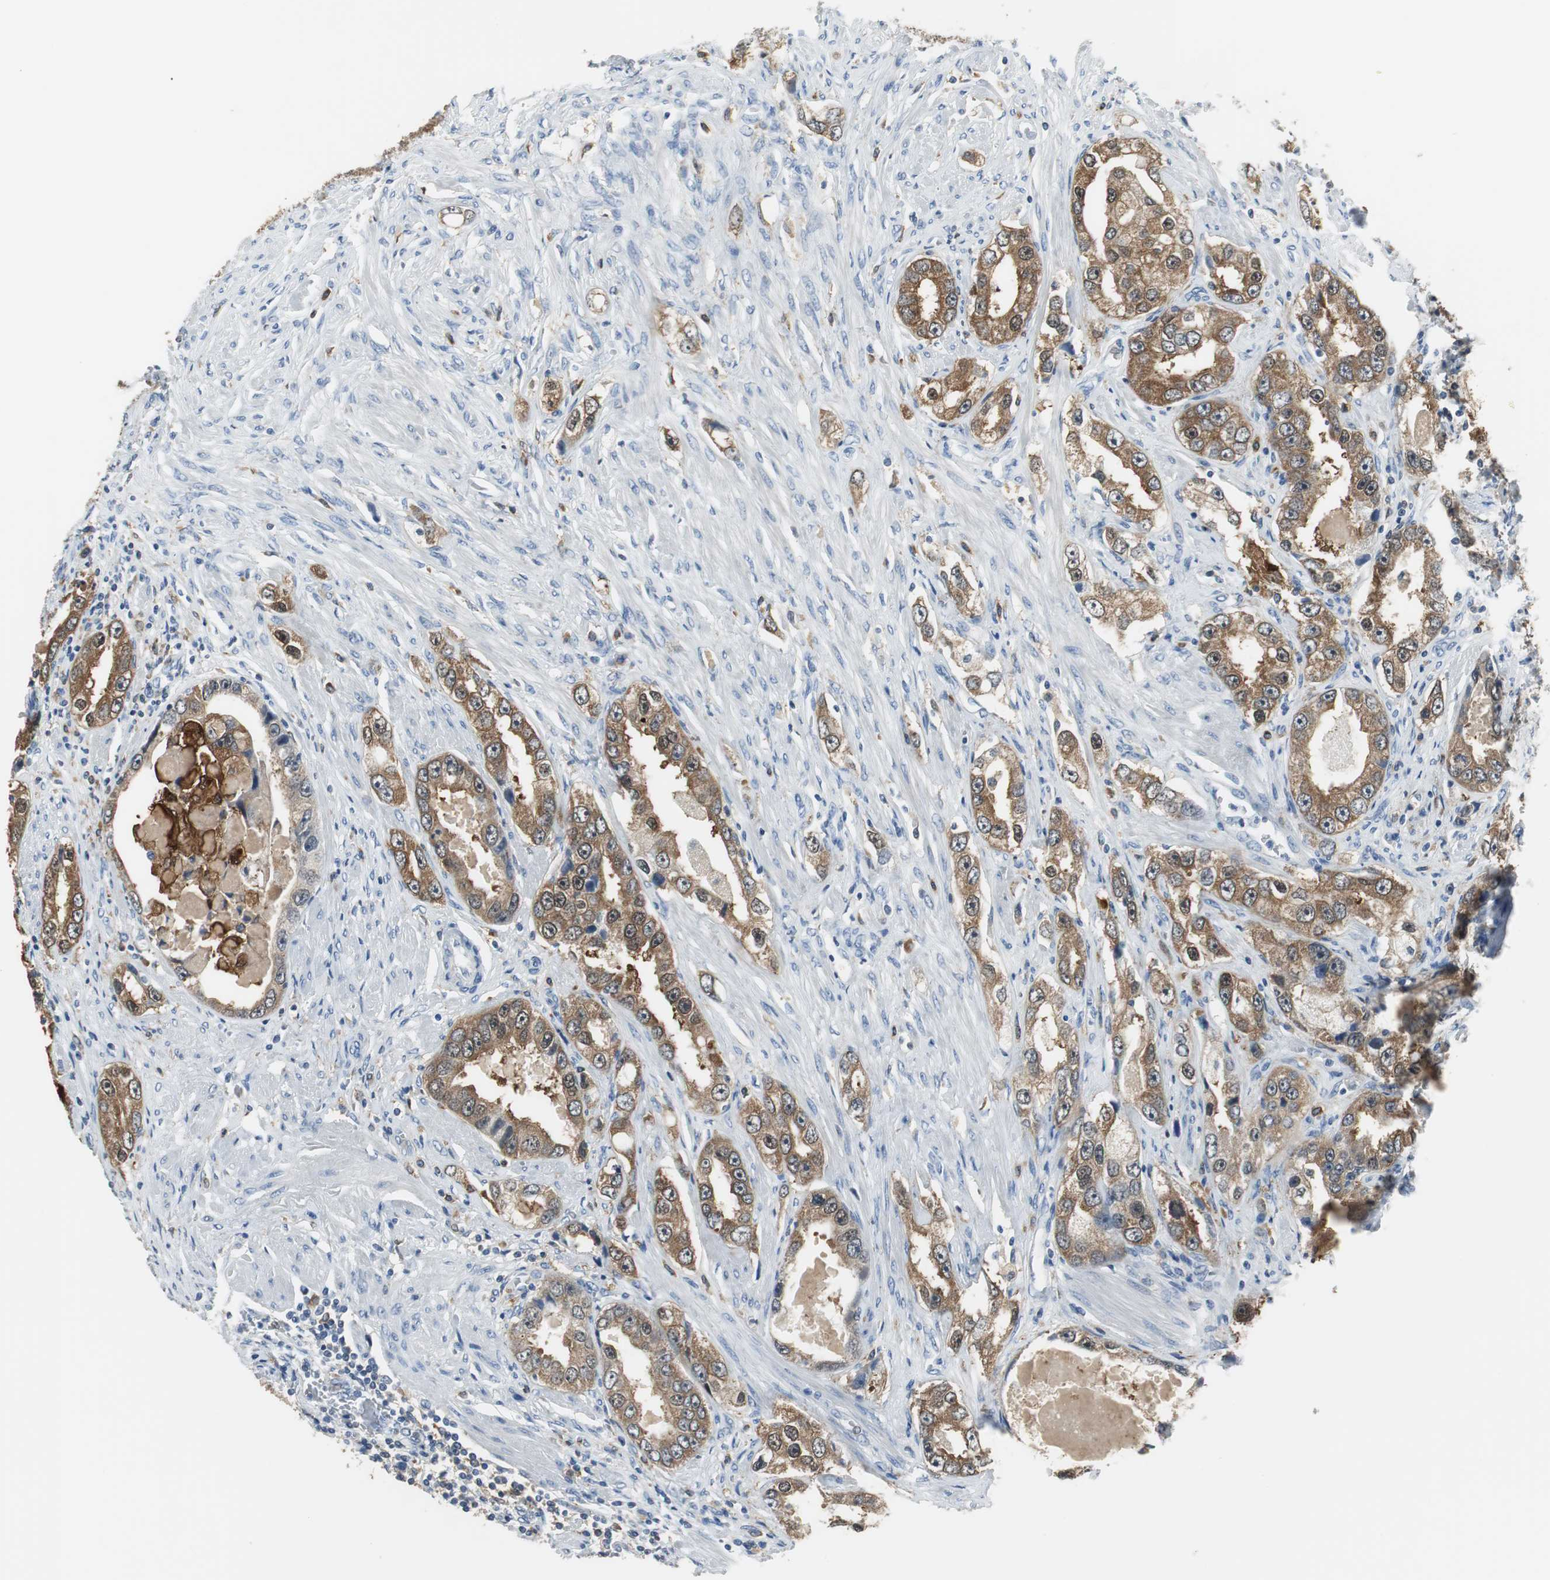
{"staining": {"intensity": "moderate", "quantity": ">75%", "location": "cytoplasmic/membranous"}, "tissue": "prostate cancer", "cell_type": "Tumor cells", "image_type": "cancer", "snomed": [{"axis": "morphology", "description": "Adenocarcinoma, High grade"}, {"axis": "topography", "description": "Prostate"}], "caption": "Prostate adenocarcinoma (high-grade) was stained to show a protein in brown. There is medium levels of moderate cytoplasmic/membranous expression in about >75% of tumor cells. Nuclei are stained in blue.", "gene": "MSTO1", "patient": {"sex": "male", "age": 63}}